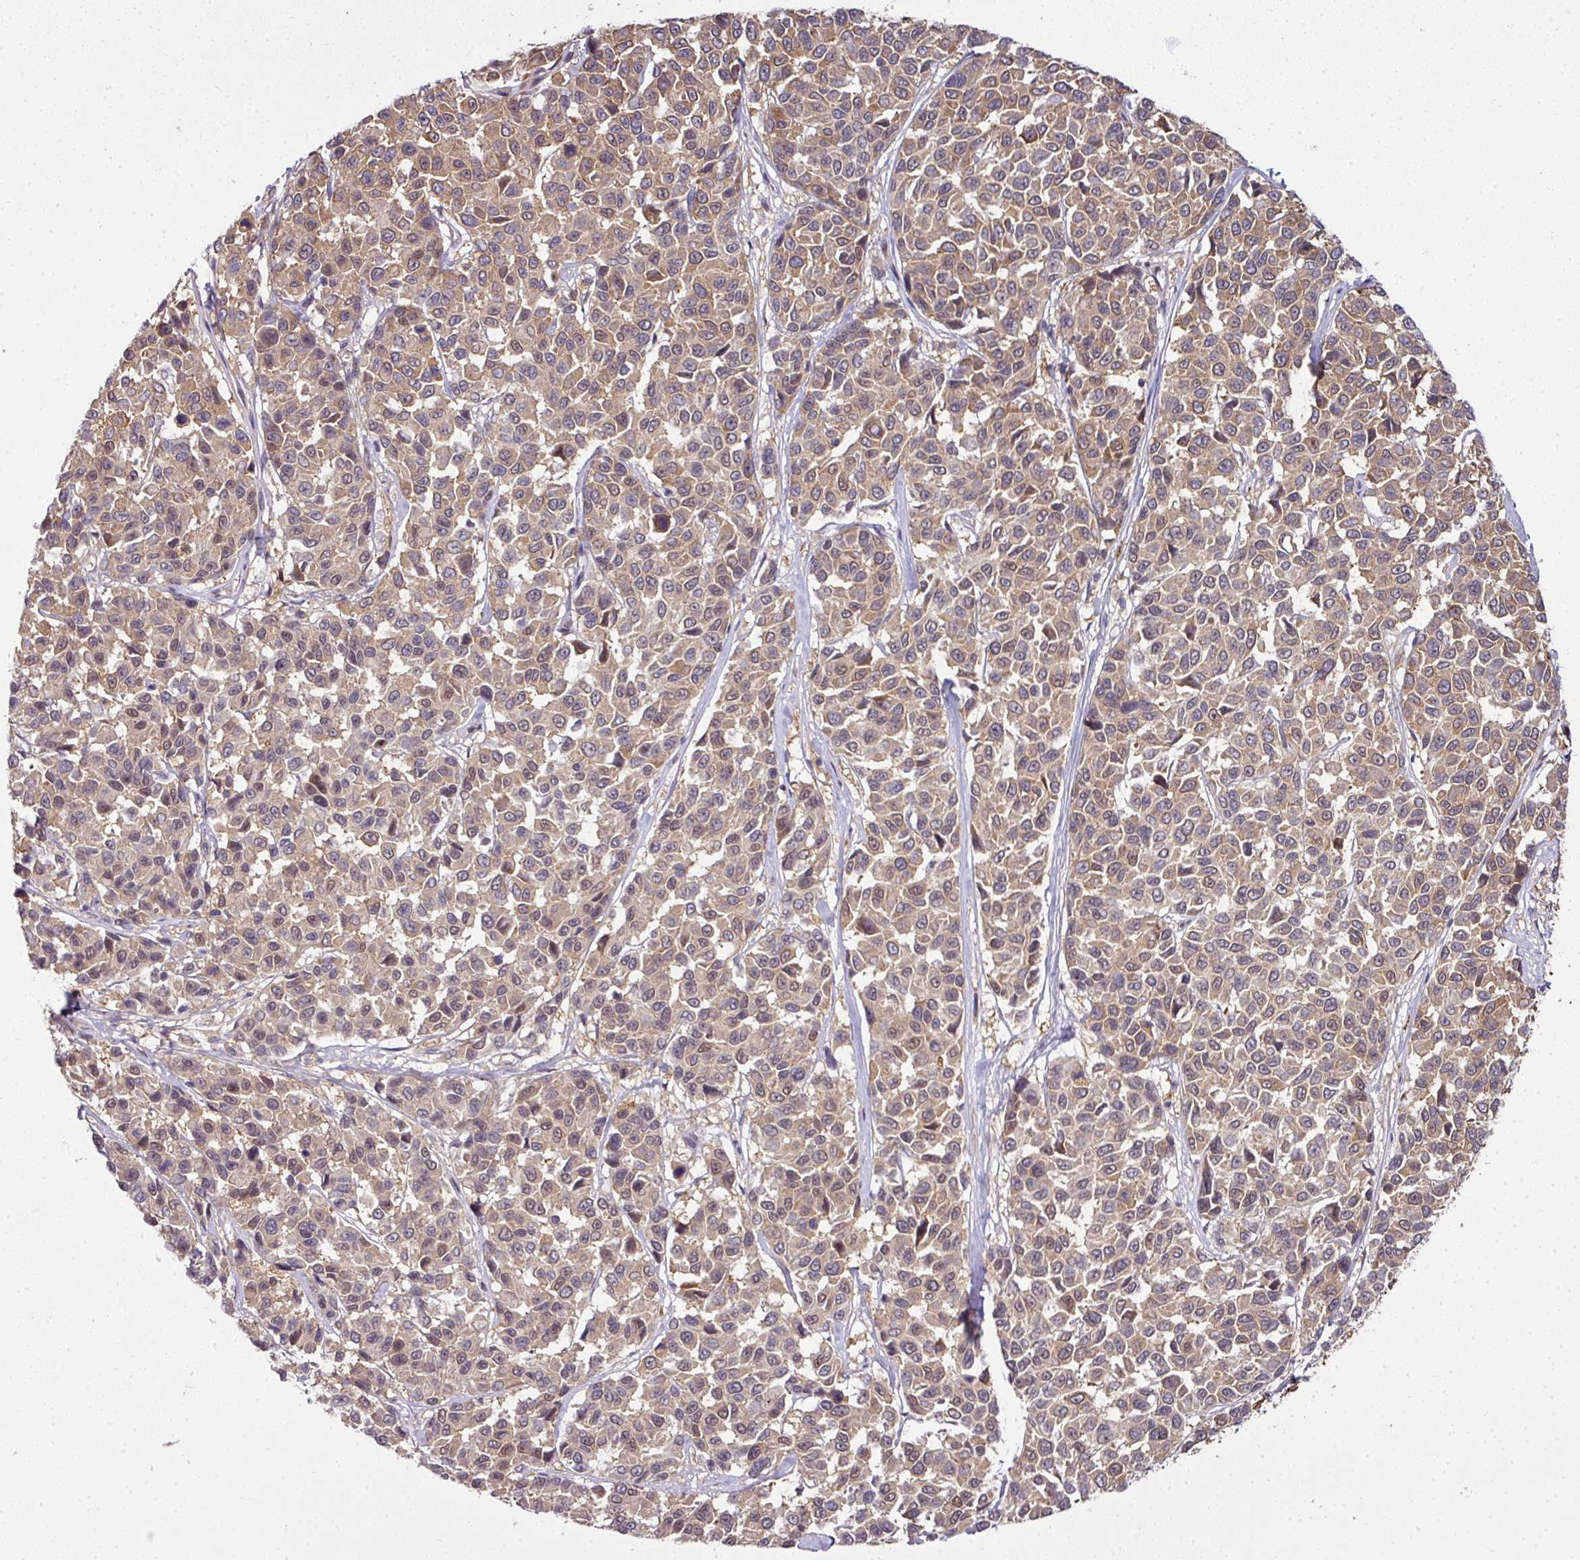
{"staining": {"intensity": "moderate", "quantity": ">75%", "location": "cytoplasmic/membranous"}, "tissue": "melanoma", "cell_type": "Tumor cells", "image_type": "cancer", "snomed": [{"axis": "morphology", "description": "Malignant melanoma, NOS"}, {"axis": "topography", "description": "Skin"}], "caption": "DAB immunohistochemical staining of human malignant melanoma exhibits moderate cytoplasmic/membranous protein staining in about >75% of tumor cells. The staining was performed using DAB, with brown indicating positive protein expression. Nuclei are stained blue with hematoxylin.", "gene": "RBM4B", "patient": {"sex": "female", "age": 66}}